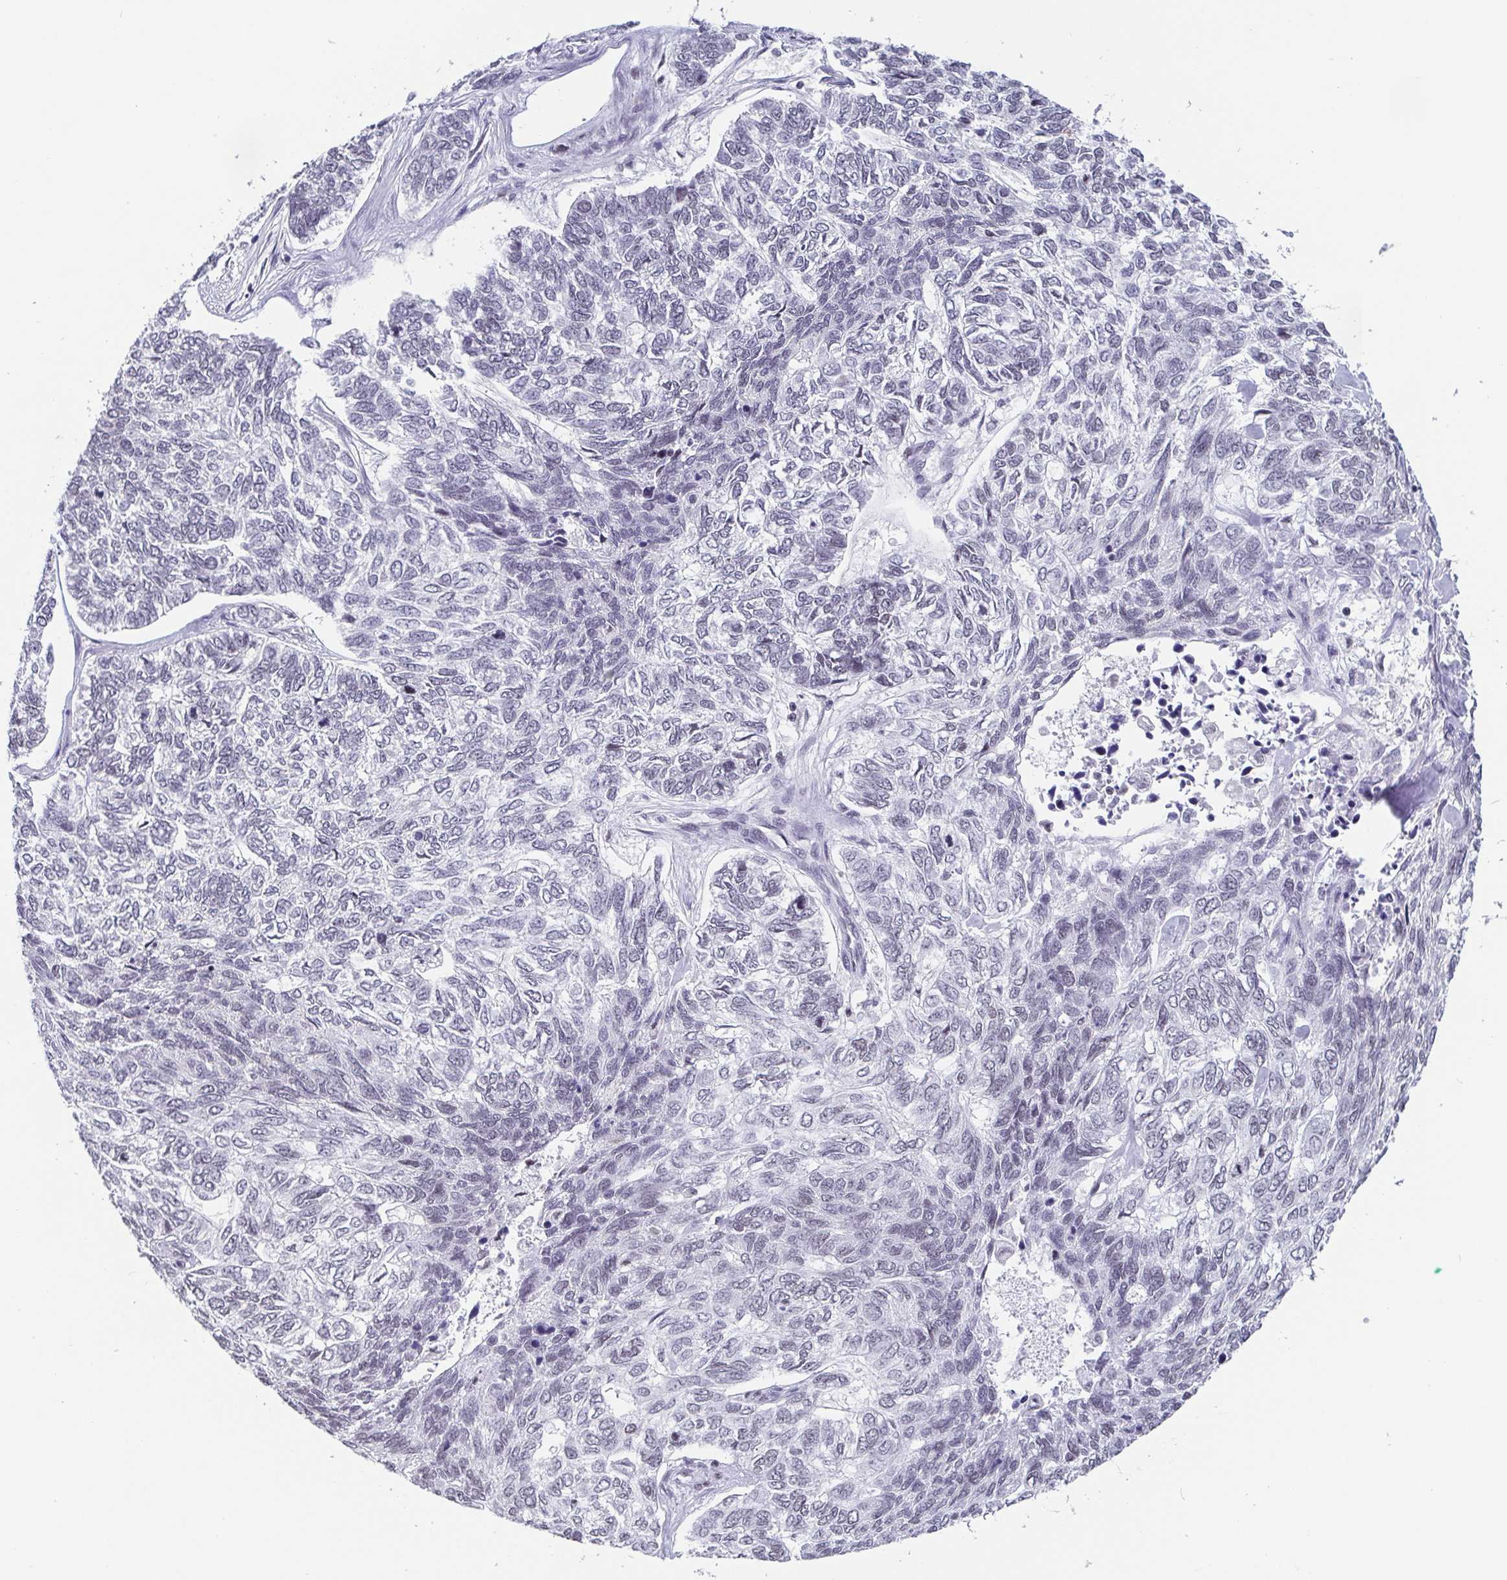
{"staining": {"intensity": "negative", "quantity": "none", "location": "none"}, "tissue": "skin cancer", "cell_type": "Tumor cells", "image_type": "cancer", "snomed": [{"axis": "morphology", "description": "Basal cell carcinoma"}, {"axis": "topography", "description": "Skin"}], "caption": "A histopathology image of human skin cancer is negative for staining in tumor cells.", "gene": "CTCF", "patient": {"sex": "female", "age": 65}}